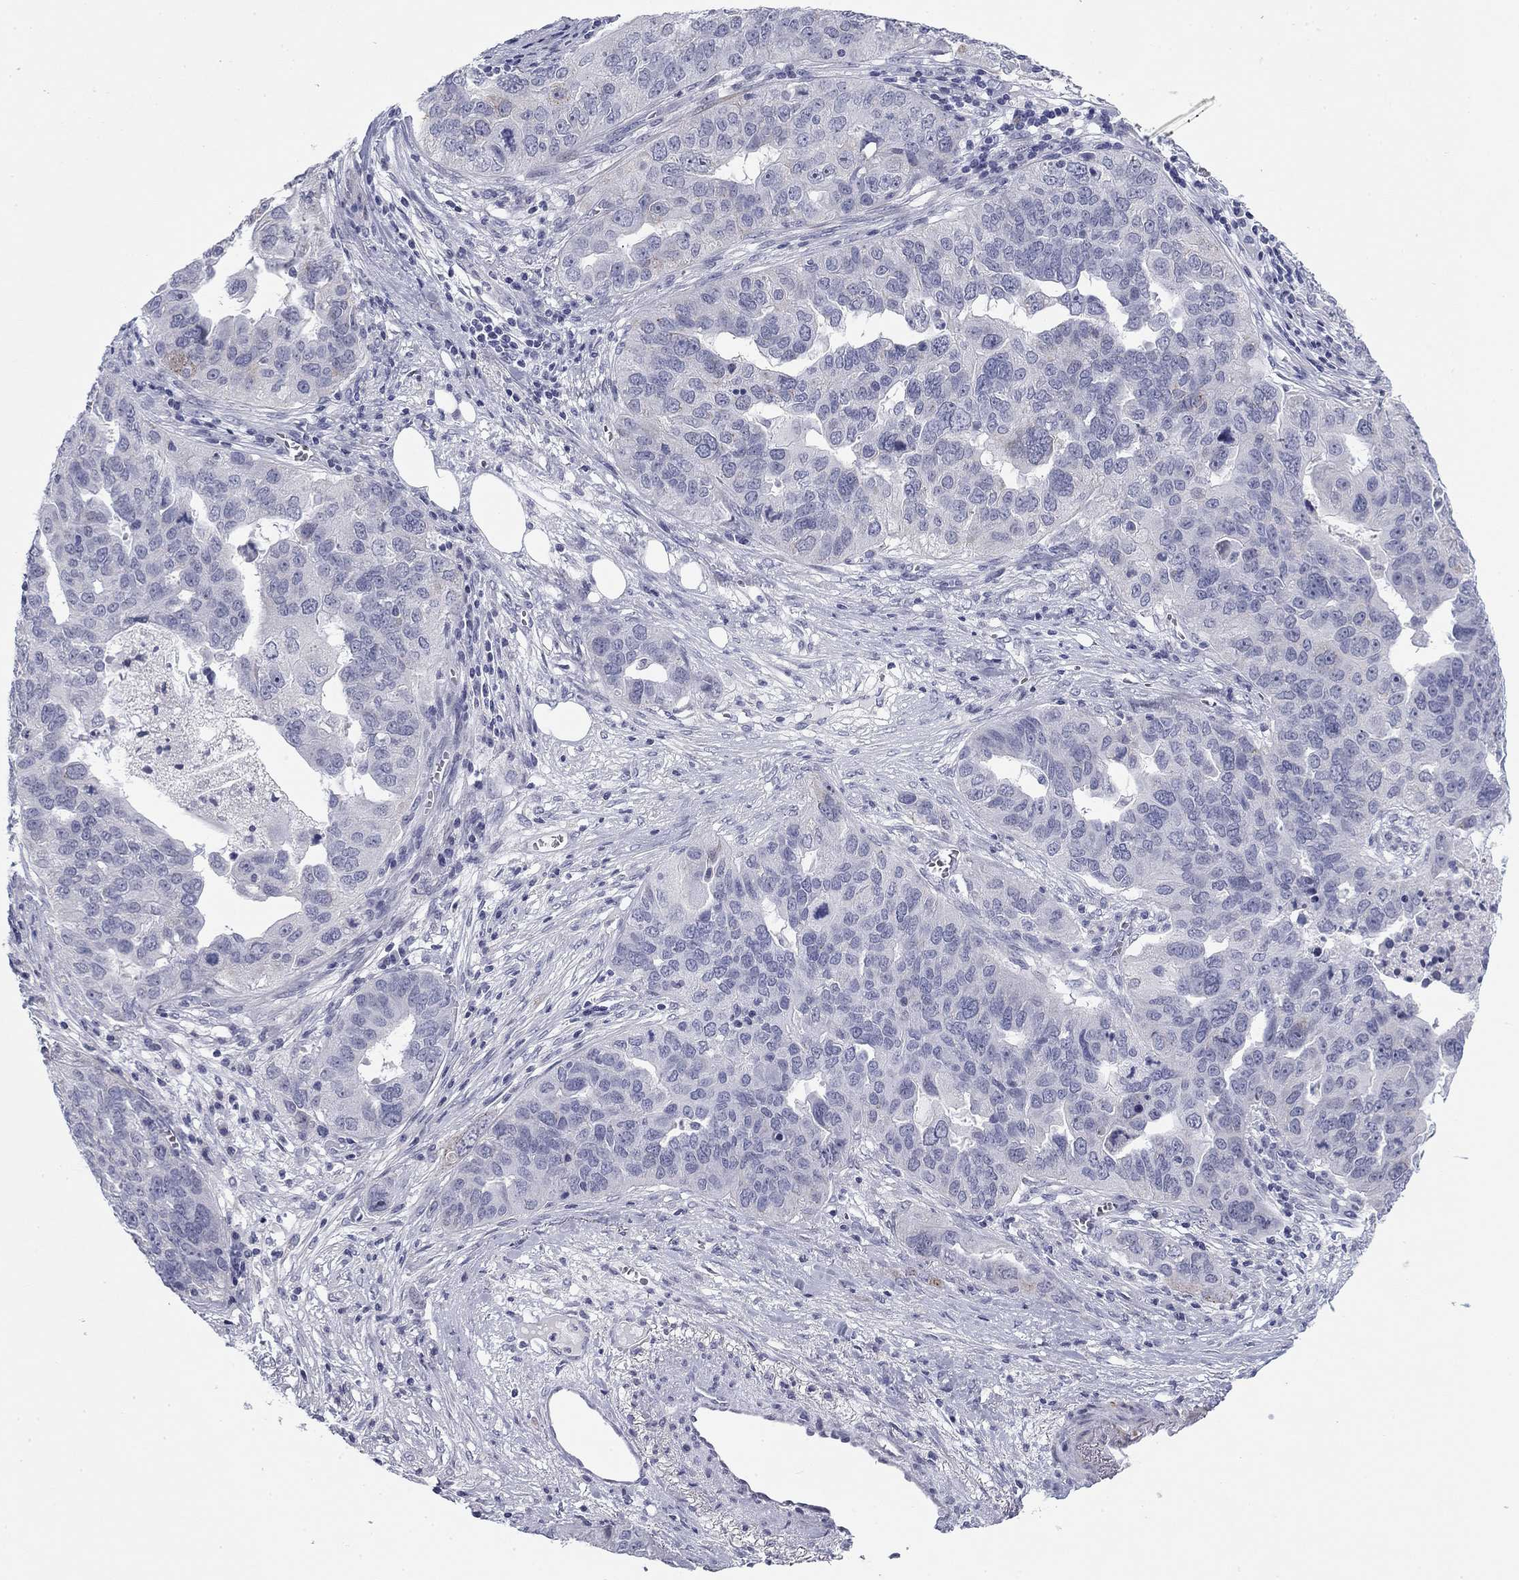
{"staining": {"intensity": "negative", "quantity": "none", "location": "none"}, "tissue": "ovarian cancer", "cell_type": "Tumor cells", "image_type": "cancer", "snomed": [{"axis": "morphology", "description": "Carcinoma, endometroid"}, {"axis": "topography", "description": "Soft tissue"}, {"axis": "topography", "description": "Ovary"}], "caption": "Tumor cells are negative for protein expression in human ovarian cancer (endometroid carcinoma).", "gene": "PRPH", "patient": {"sex": "female", "age": 52}}